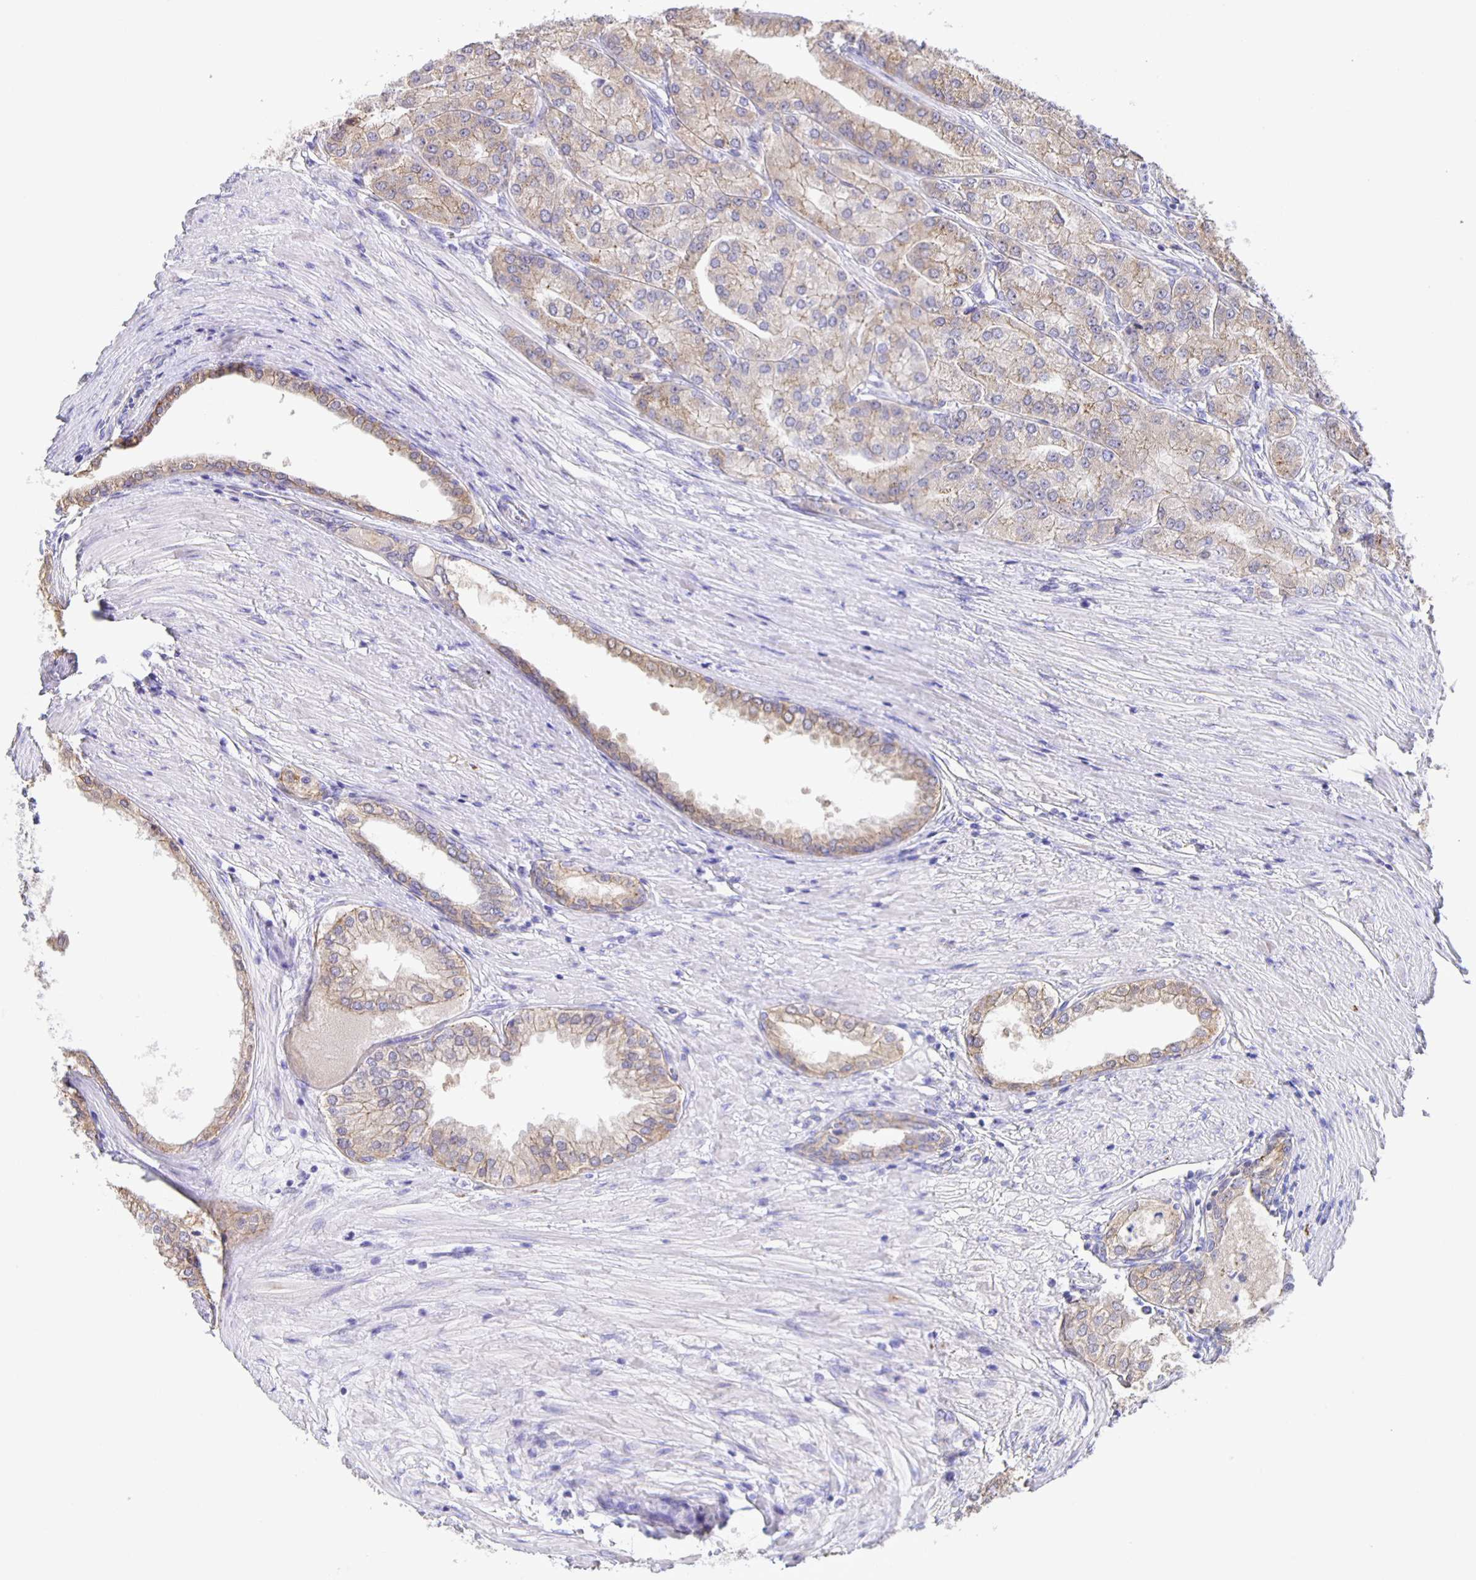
{"staining": {"intensity": "weak", "quantity": "<25%", "location": "cytoplasmic/membranous"}, "tissue": "prostate cancer", "cell_type": "Tumor cells", "image_type": "cancer", "snomed": [{"axis": "morphology", "description": "Adenocarcinoma, High grade"}, {"axis": "topography", "description": "Prostate"}], "caption": "Immunohistochemistry (IHC) of human prostate cancer displays no positivity in tumor cells.", "gene": "JMJD4", "patient": {"sex": "male", "age": 61}}